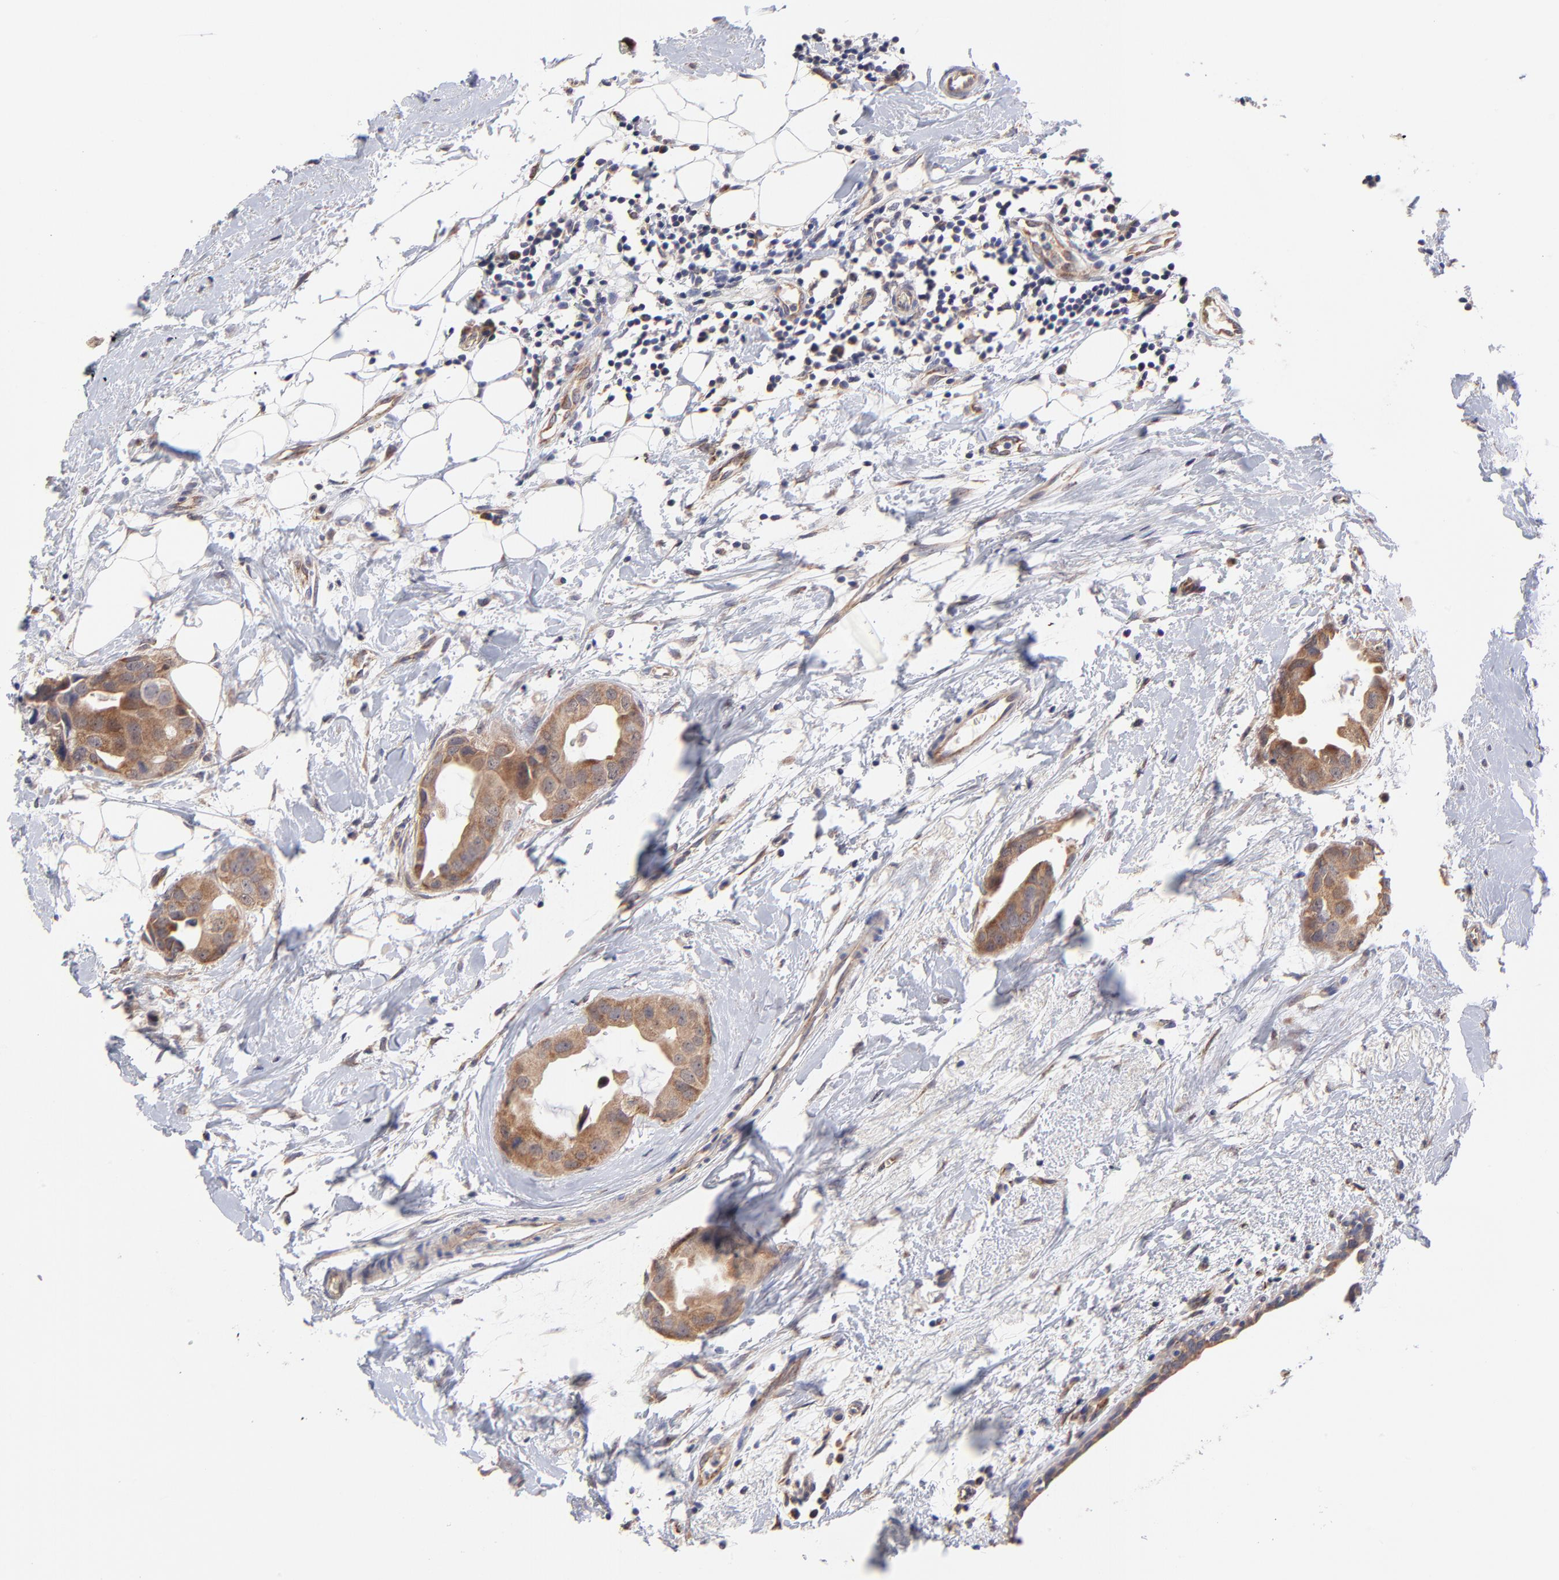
{"staining": {"intensity": "strong", "quantity": ">75%", "location": "cytoplasmic/membranous"}, "tissue": "breast cancer", "cell_type": "Tumor cells", "image_type": "cancer", "snomed": [{"axis": "morphology", "description": "Duct carcinoma"}, {"axis": "topography", "description": "Breast"}], "caption": "High-power microscopy captured an immunohistochemistry (IHC) image of breast cancer (invasive ductal carcinoma), revealing strong cytoplasmic/membranous staining in approximately >75% of tumor cells.", "gene": "UBE2H", "patient": {"sex": "female", "age": 40}}